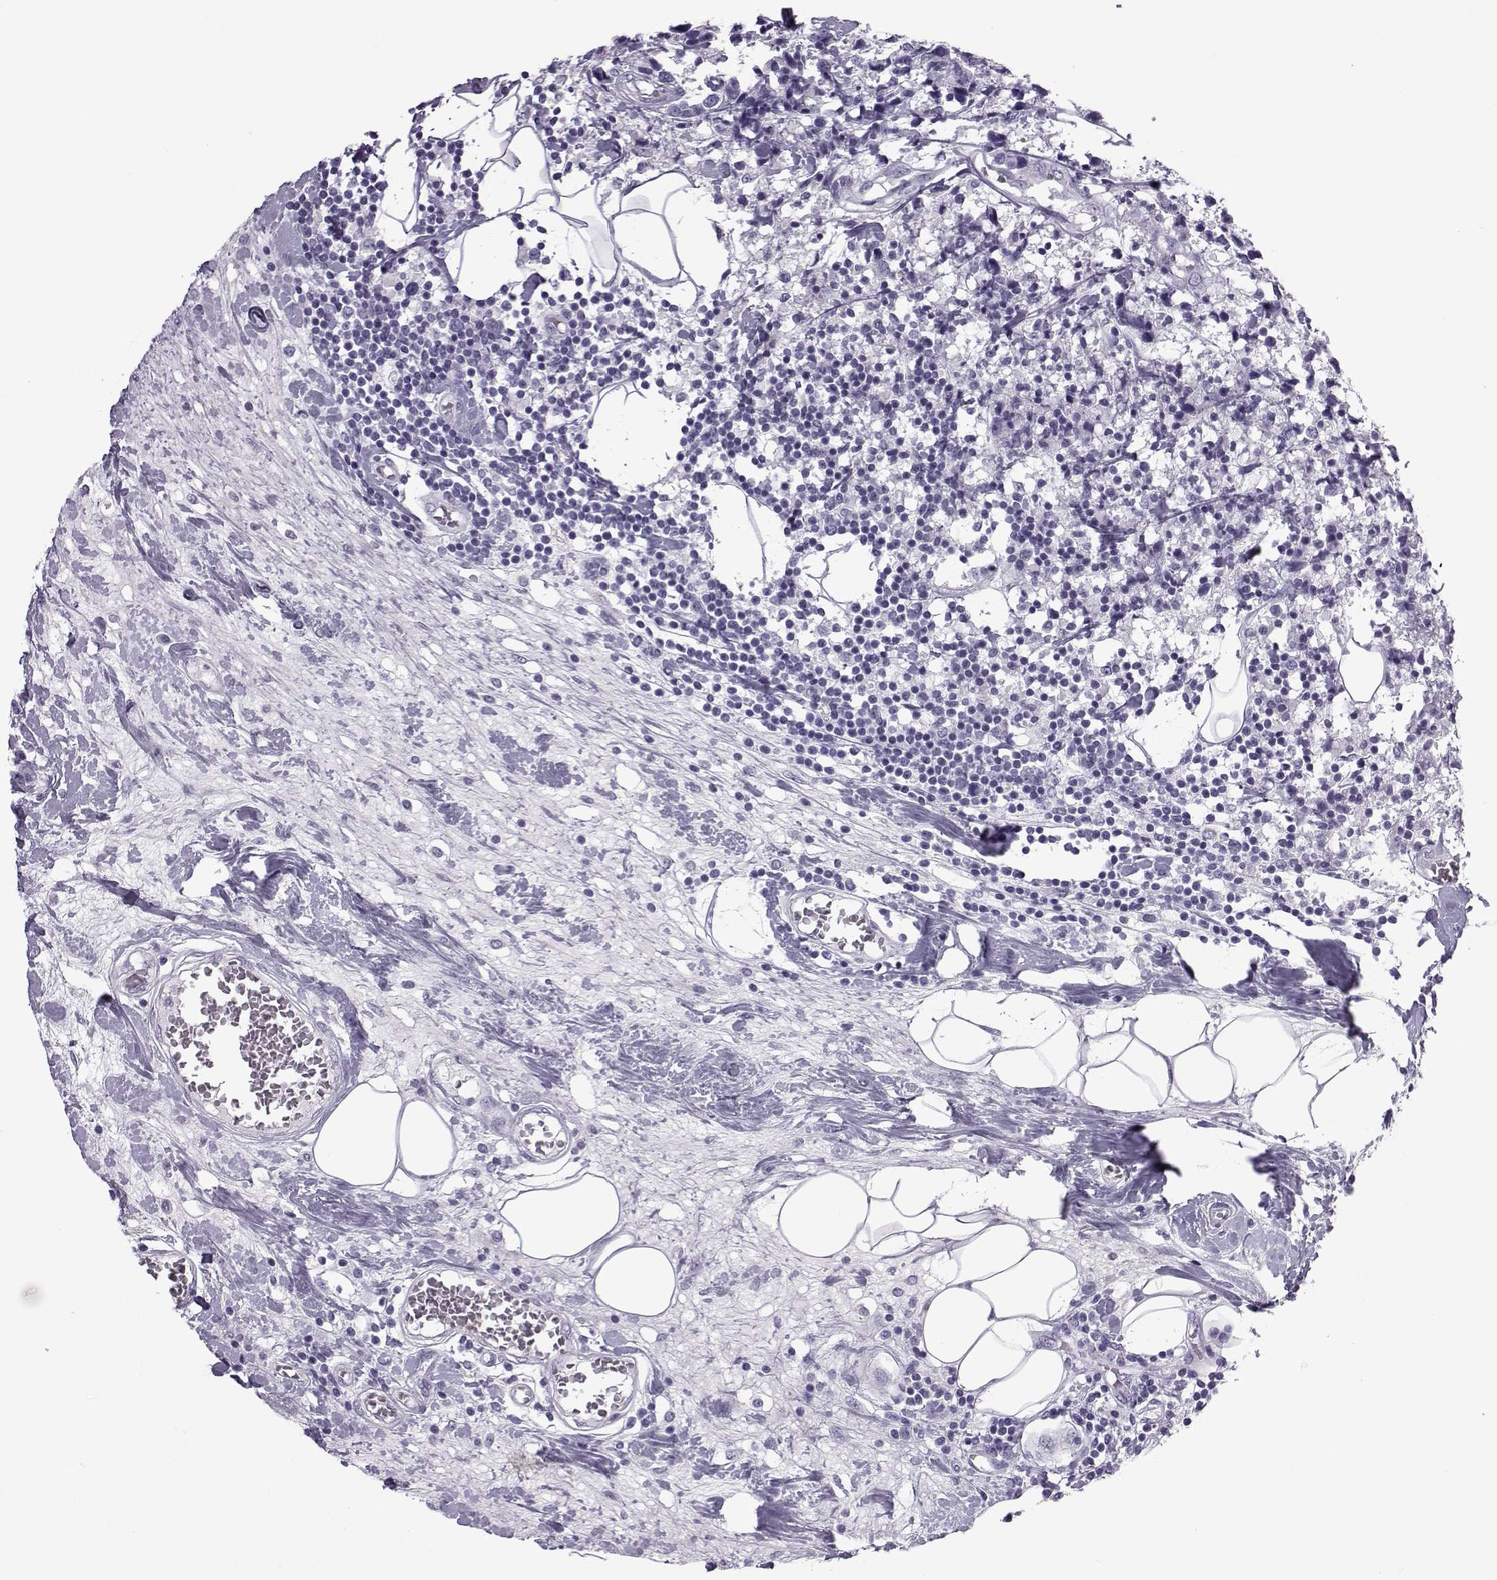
{"staining": {"intensity": "negative", "quantity": "none", "location": "none"}, "tissue": "breast cancer", "cell_type": "Tumor cells", "image_type": "cancer", "snomed": [{"axis": "morphology", "description": "Lobular carcinoma"}, {"axis": "topography", "description": "Breast"}], "caption": "Immunohistochemistry (IHC) of lobular carcinoma (breast) demonstrates no positivity in tumor cells. (DAB IHC, high magnification).", "gene": "OIP5", "patient": {"sex": "female", "age": 59}}